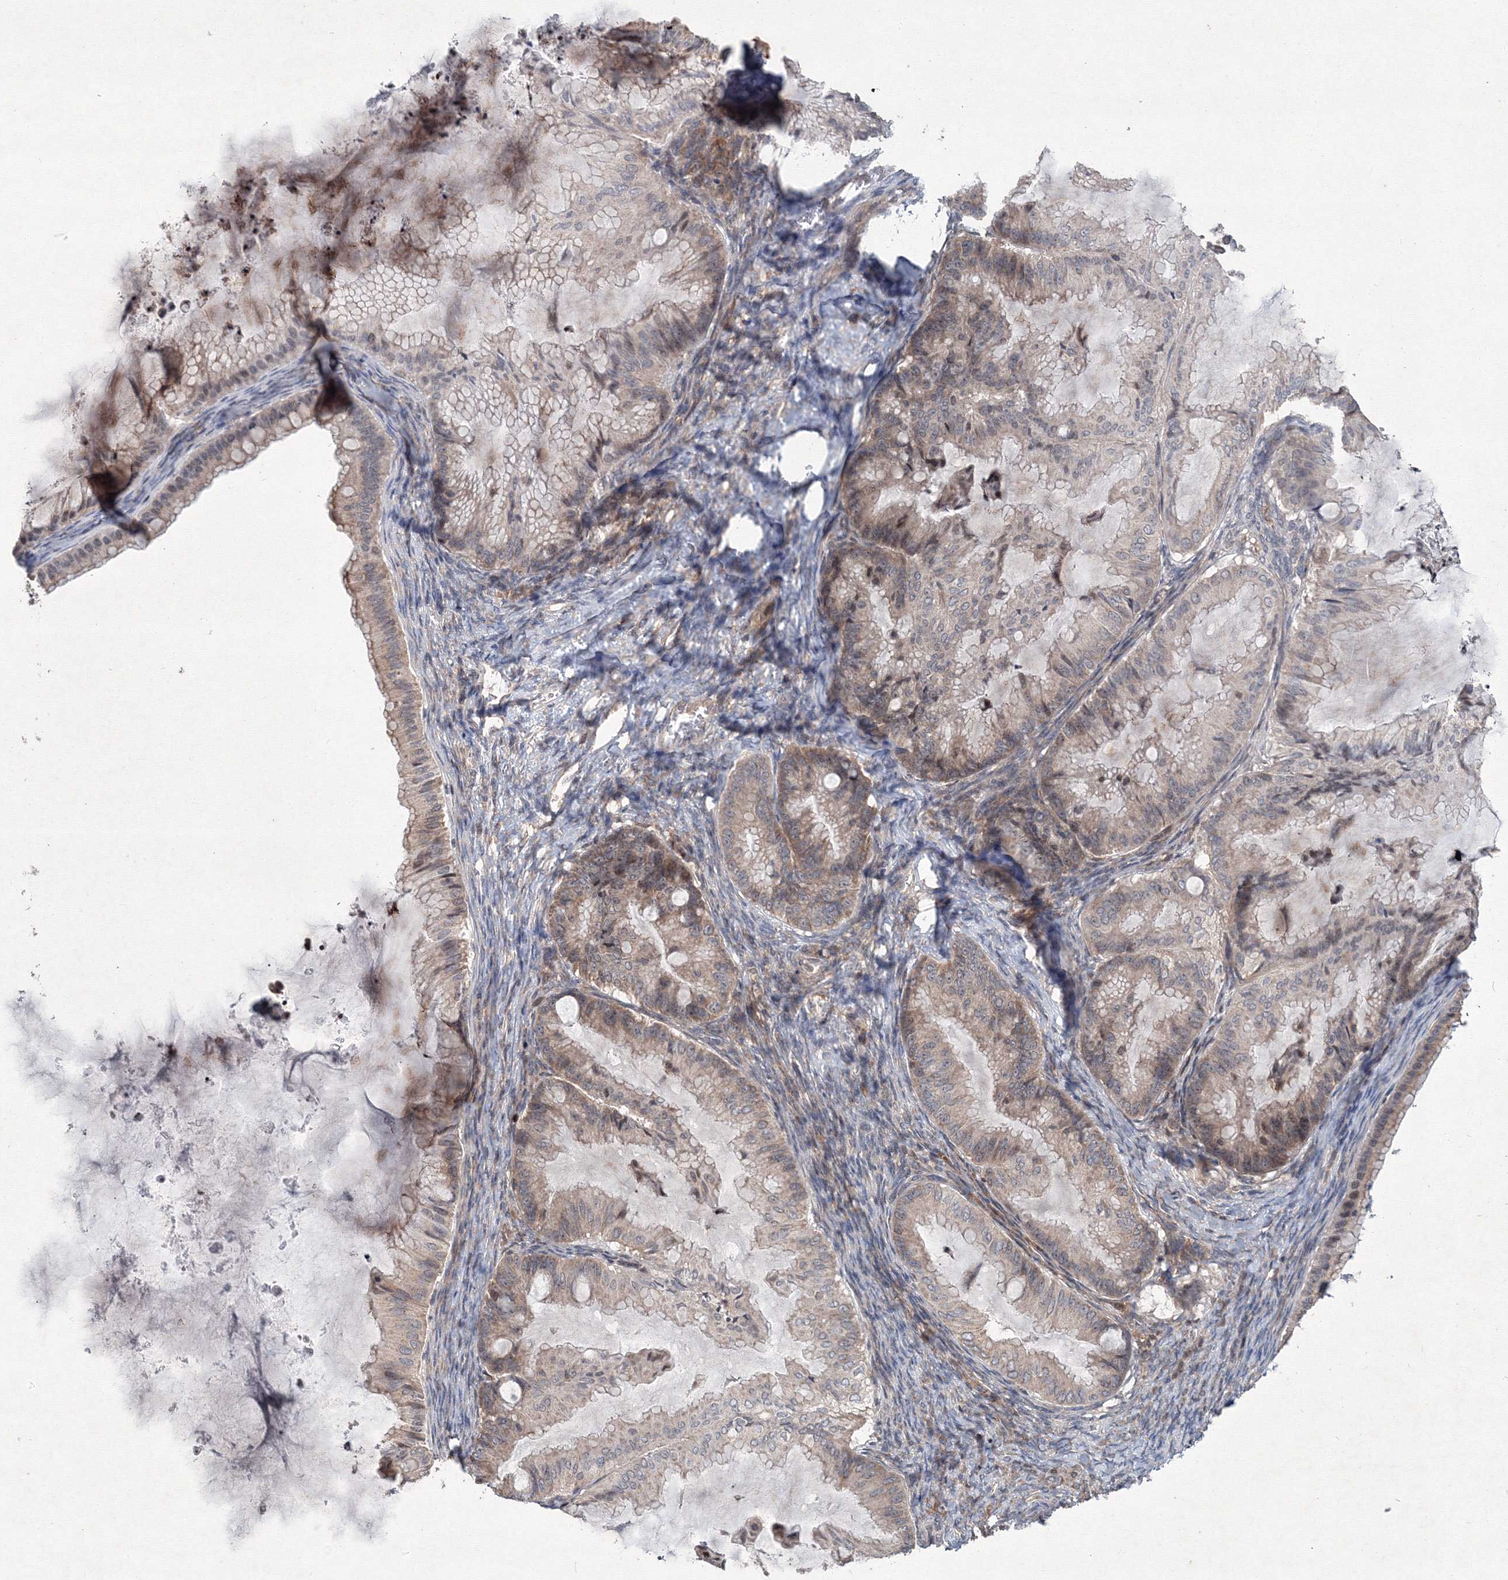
{"staining": {"intensity": "weak", "quantity": "25%-75%", "location": "cytoplasmic/membranous"}, "tissue": "ovarian cancer", "cell_type": "Tumor cells", "image_type": "cancer", "snomed": [{"axis": "morphology", "description": "Cystadenocarcinoma, mucinous, NOS"}, {"axis": "topography", "description": "Ovary"}], "caption": "There is low levels of weak cytoplasmic/membranous expression in tumor cells of ovarian cancer, as demonstrated by immunohistochemical staining (brown color).", "gene": "MKRN2", "patient": {"sex": "female", "age": 71}}